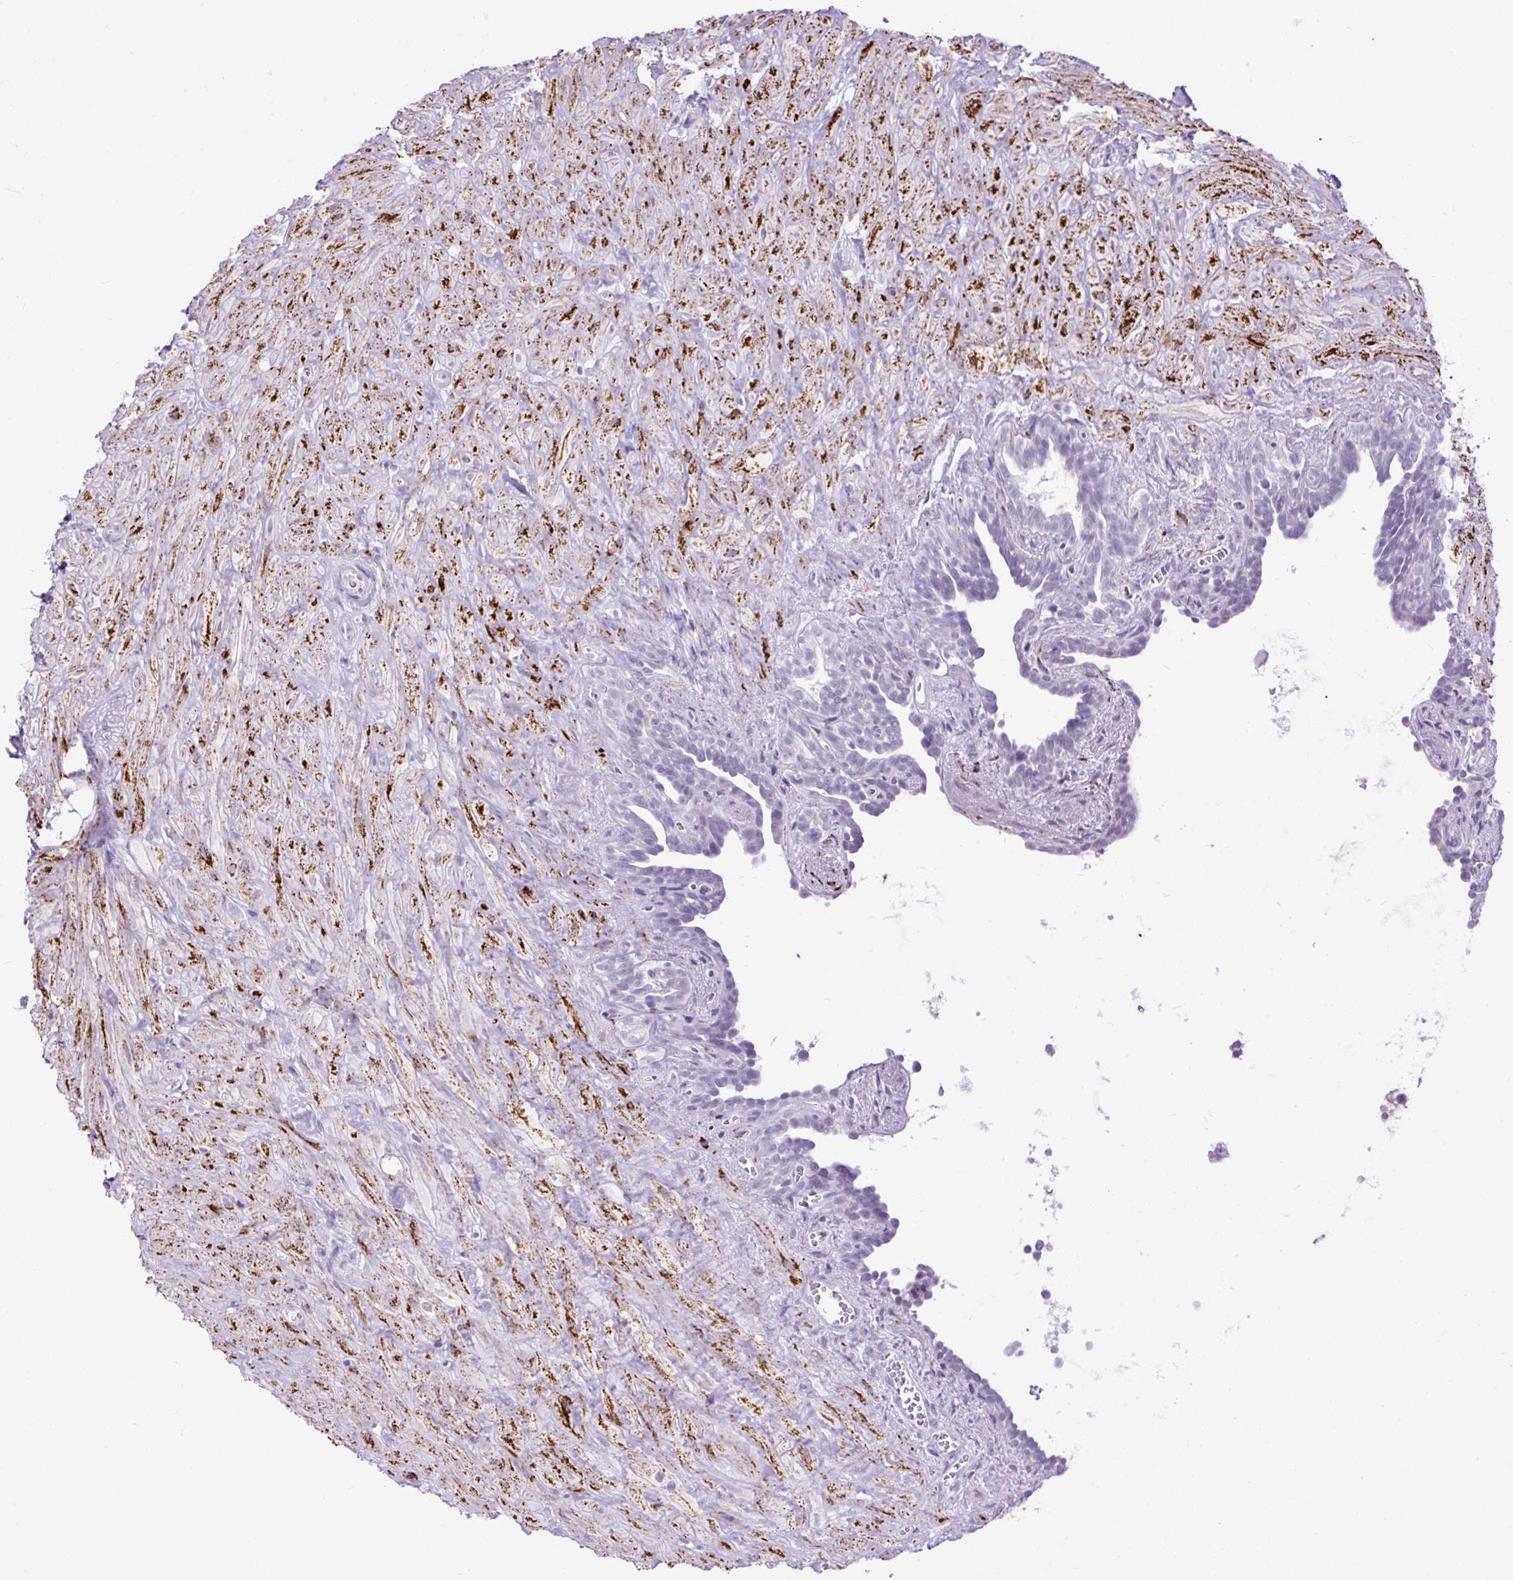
{"staining": {"intensity": "negative", "quantity": "none", "location": "none"}, "tissue": "seminal vesicle", "cell_type": "Glandular cells", "image_type": "normal", "snomed": [{"axis": "morphology", "description": "Normal tissue, NOS"}, {"axis": "topography", "description": "Seminal veicle"}], "caption": "Immunohistochemistry (IHC) micrograph of unremarkable seminal vesicle: human seminal vesicle stained with DAB exhibits no significant protein positivity in glandular cells.", "gene": "ZNF256", "patient": {"sex": "male", "age": 76}}